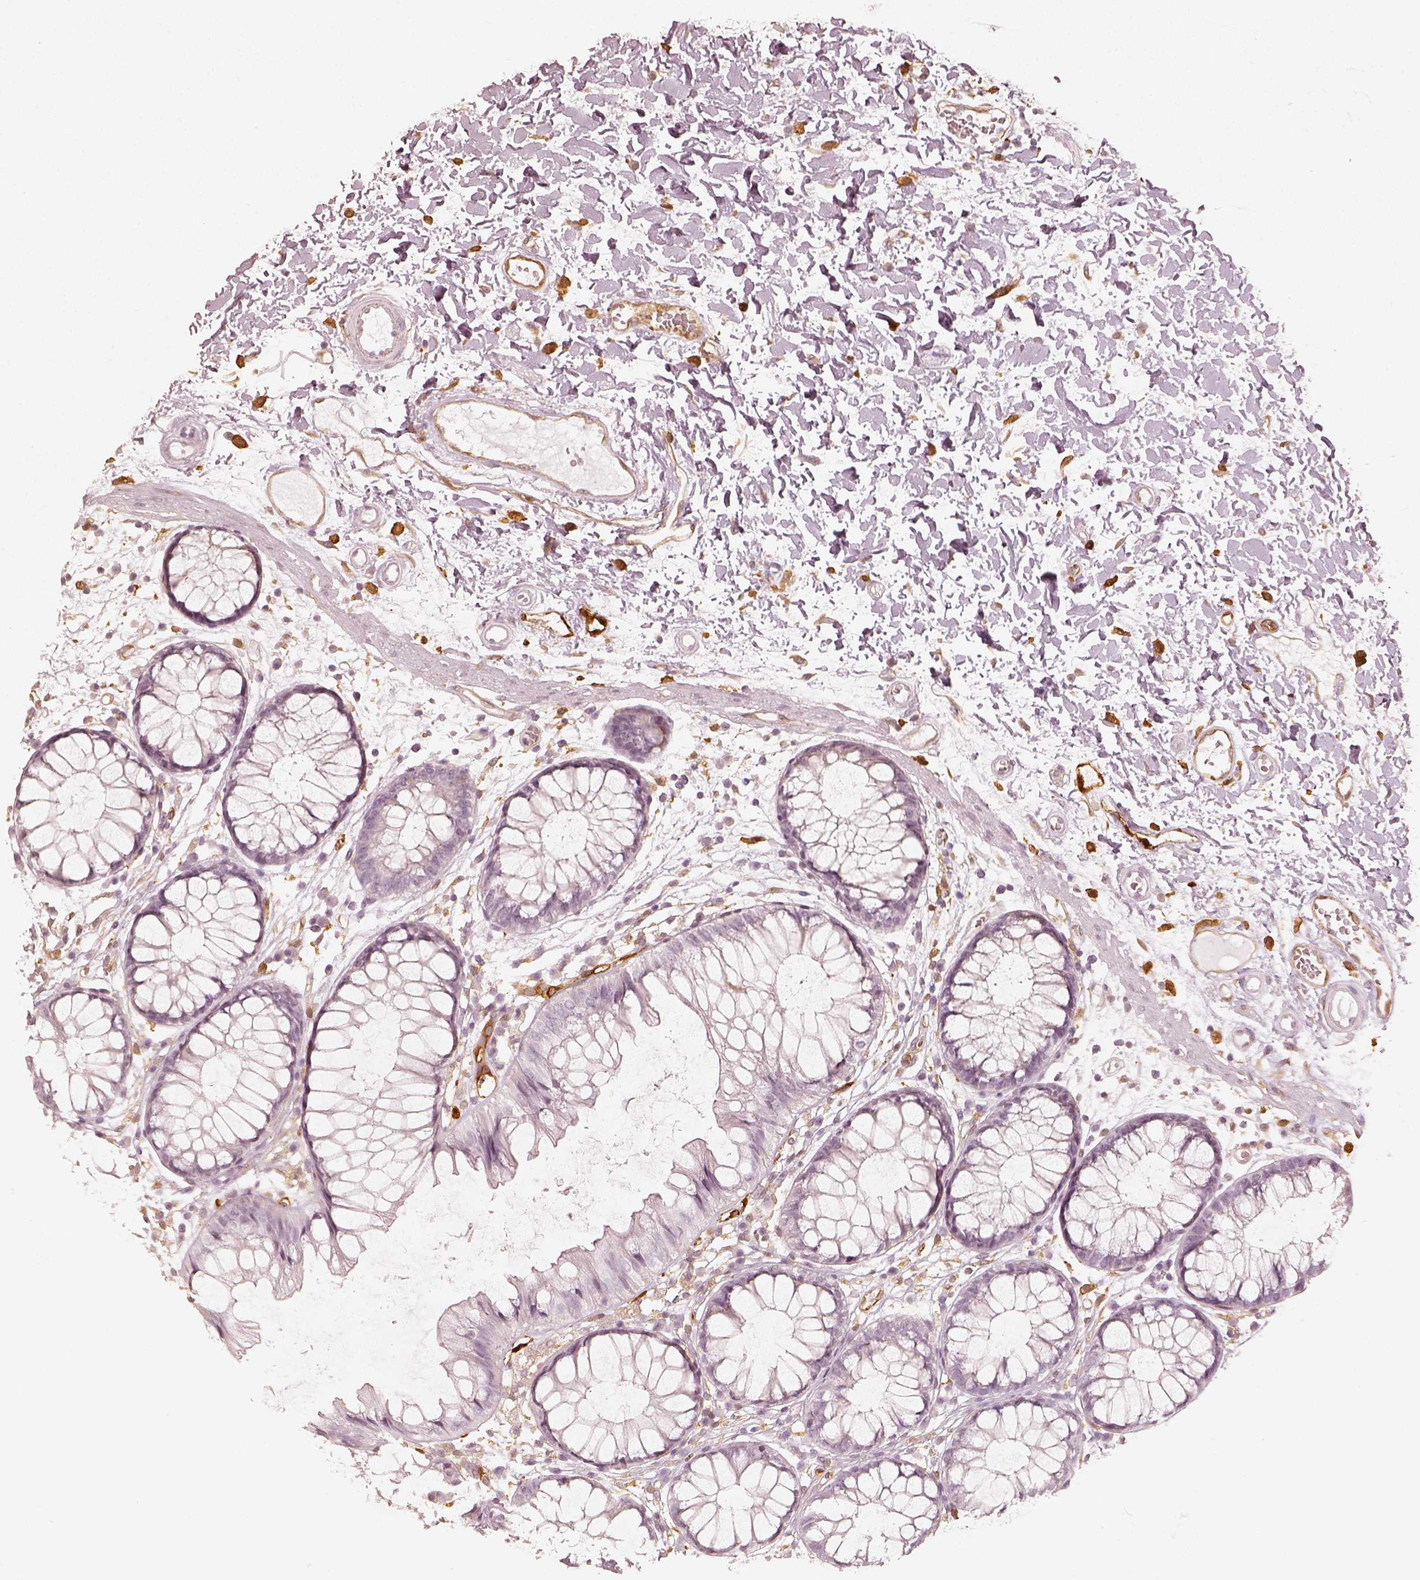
{"staining": {"intensity": "moderate", "quantity": ">75%", "location": "cytoplasmic/membranous"}, "tissue": "colon", "cell_type": "Endothelial cells", "image_type": "normal", "snomed": [{"axis": "morphology", "description": "Normal tissue, NOS"}, {"axis": "morphology", "description": "Adenocarcinoma, NOS"}, {"axis": "topography", "description": "Colon"}], "caption": "This histopathology image demonstrates immunohistochemistry (IHC) staining of normal human colon, with medium moderate cytoplasmic/membranous staining in approximately >75% of endothelial cells.", "gene": "FSCN1", "patient": {"sex": "male", "age": 65}}